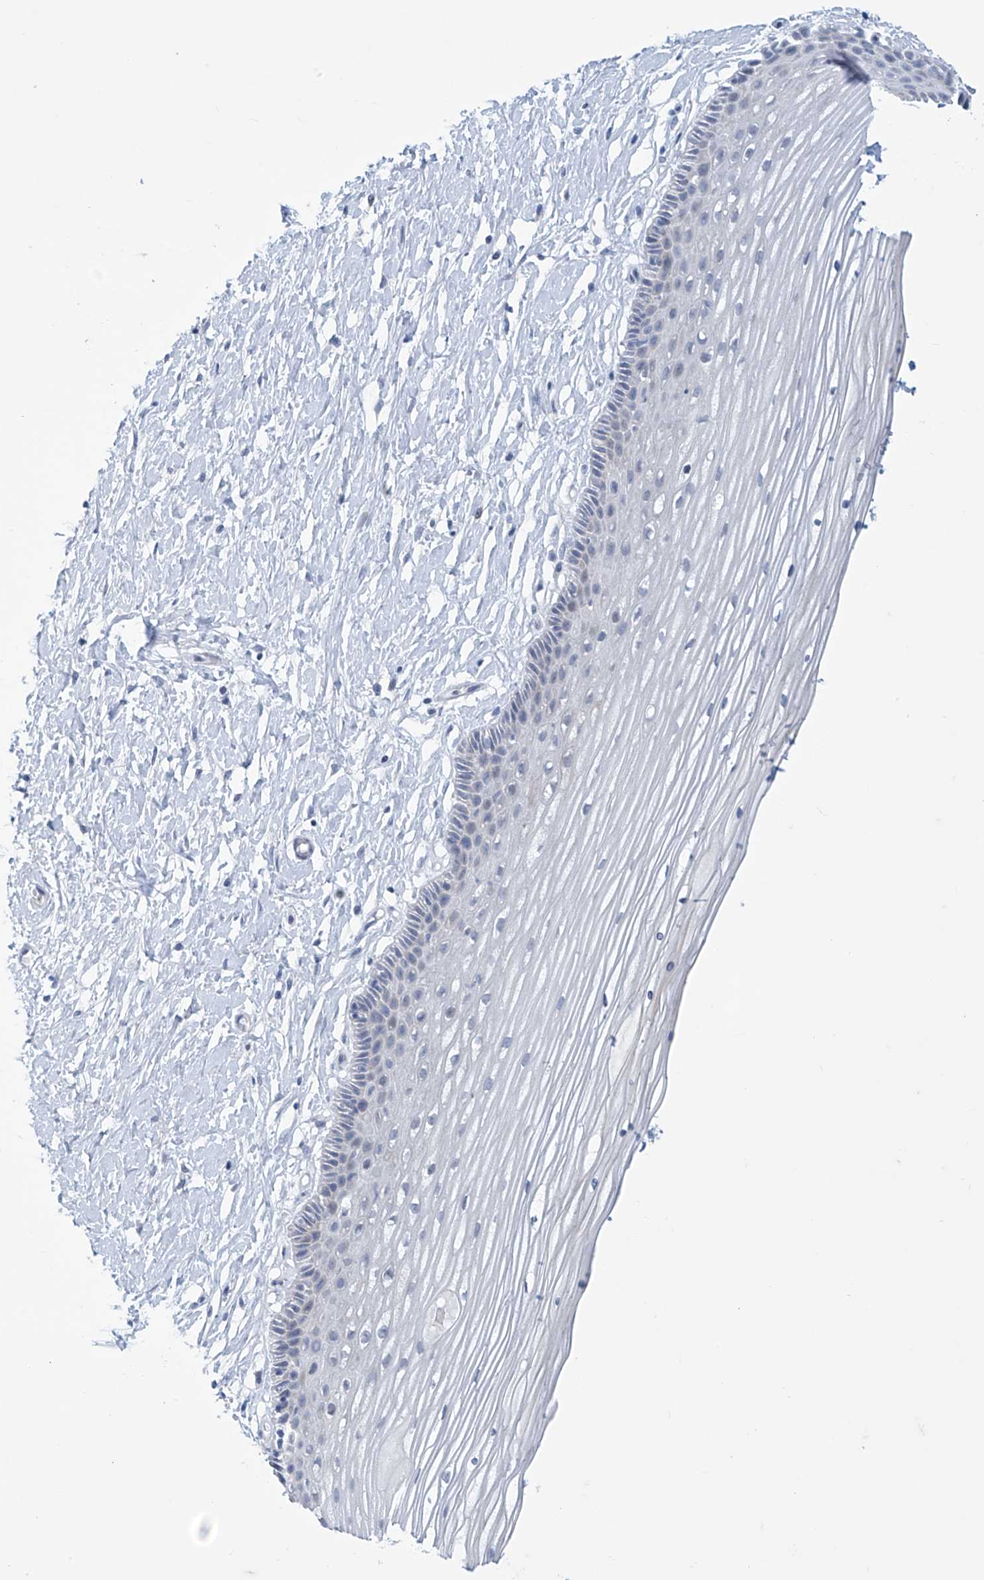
{"staining": {"intensity": "negative", "quantity": "none", "location": "none"}, "tissue": "vagina", "cell_type": "Squamous epithelial cells", "image_type": "normal", "snomed": [{"axis": "morphology", "description": "Normal tissue, NOS"}, {"axis": "topography", "description": "Vagina"}, {"axis": "topography", "description": "Cervix"}], "caption": "Squamous epithelial cells are negative for protein expression in benign human vagina. (DAB (3,3'-diaminobenzidine) immunohistochemistry, high magnification).", "gene": "SLC35A5", "patient": {"sex": "female", "age": 40}}